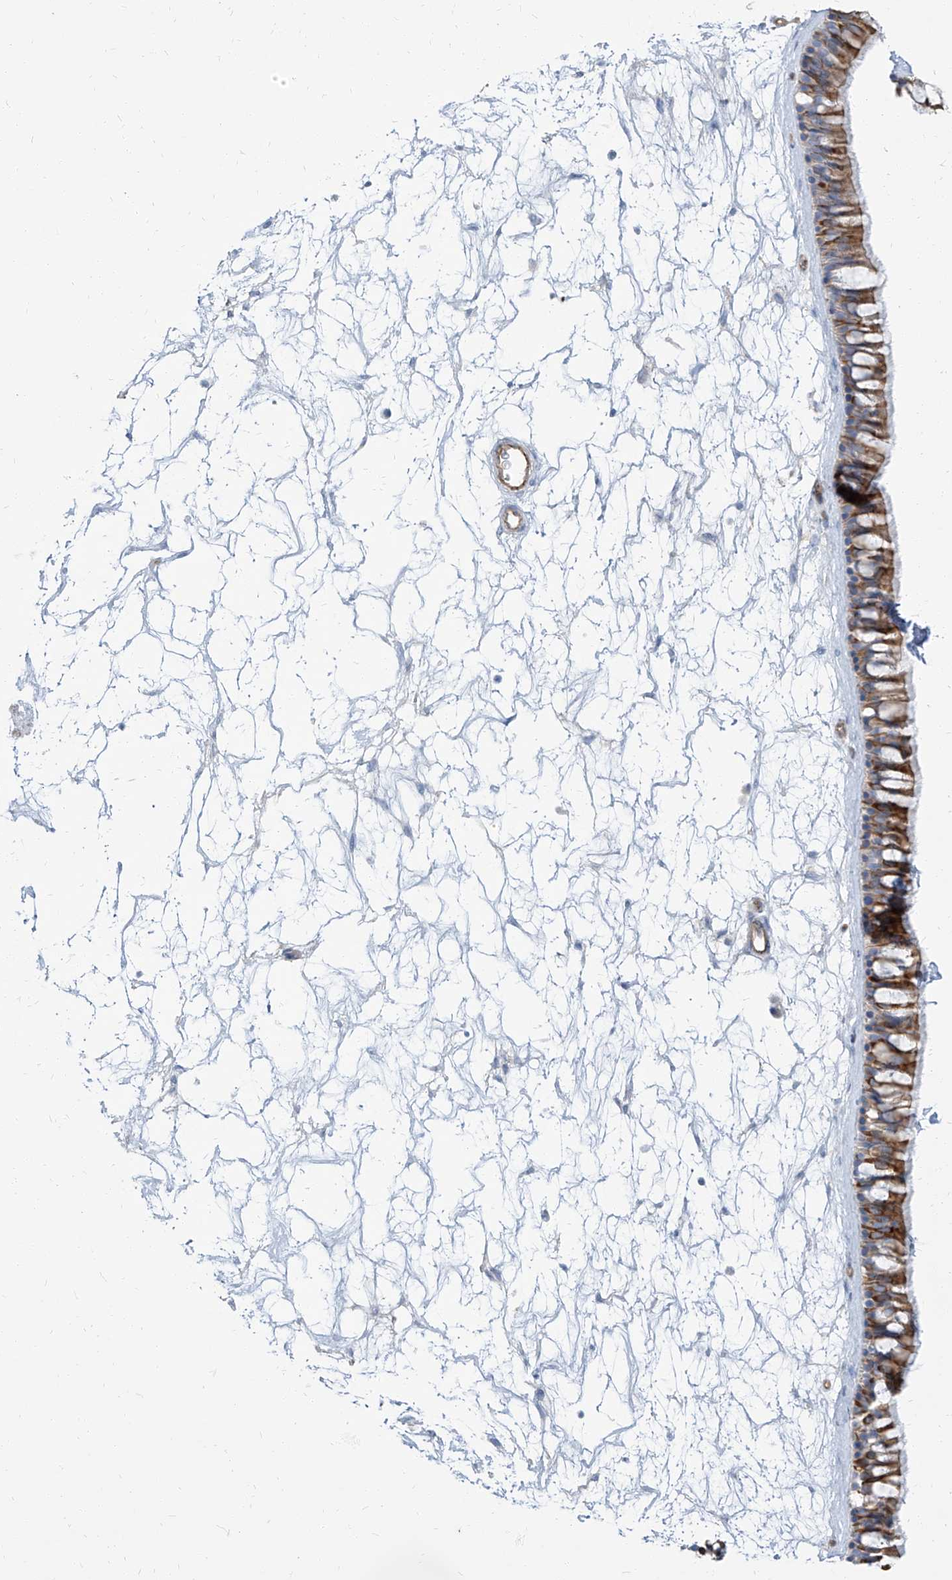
{"staining": {"intensity": "strong", "quantity": "25%-75%", "location": "cytoplasmic/membranous"}, "tissue": "nasopharynx", "cell_type": "Respiratory epithelial cells", "image_type": "normal", "snomed": [{"axis": "morphology", "description": "Normal tissue, NOS"}, {"axis": "topography", "description": "Nasopharynx"}], "caption": "Human nasopharynx stained for a protein (brown) reveals strong cytoplasmic/membranous positive expression in approximately 25%-75% of respiratory epithelial cells.", "gene": "TXLNB", "patient": {"sex": "male", "age": 64}}